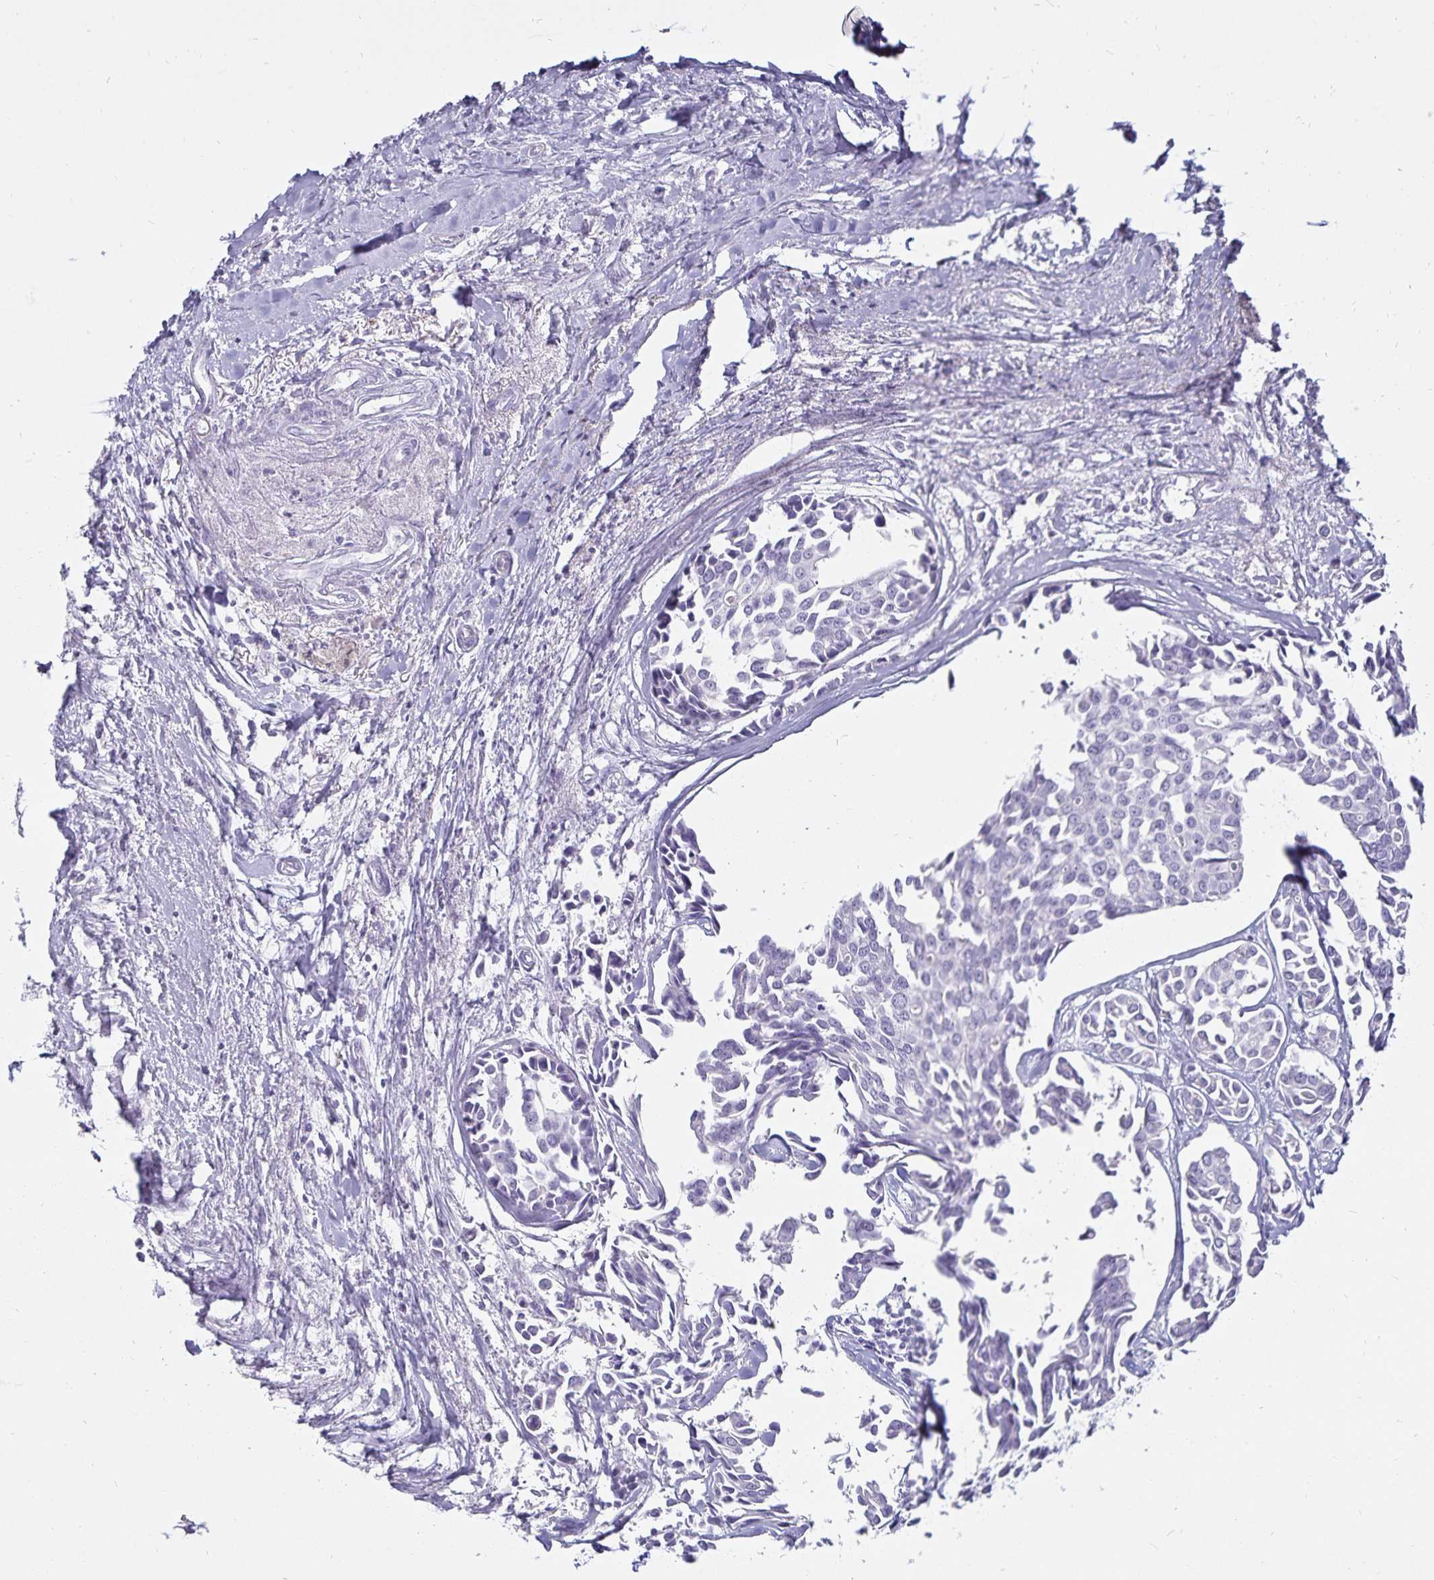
{"staining": {"intensity": "negative", "quantity": "none", "location": "none"}, "tissue": "breast cancer", "cell_type": "Tumor cells", "image_type": "cancer", "snomed": [{"axis": "morphology", "description": "Duct carcinoma"}, {"axis": "topography", "description": "Breast"}], "caption": "Breast cancer (intraductal carcinoma) was stained to show a protein in brown. There is no significant staining in tumor cells.", "gene": "DEFA6", "patient": {"sex": "female", "age": 54}}